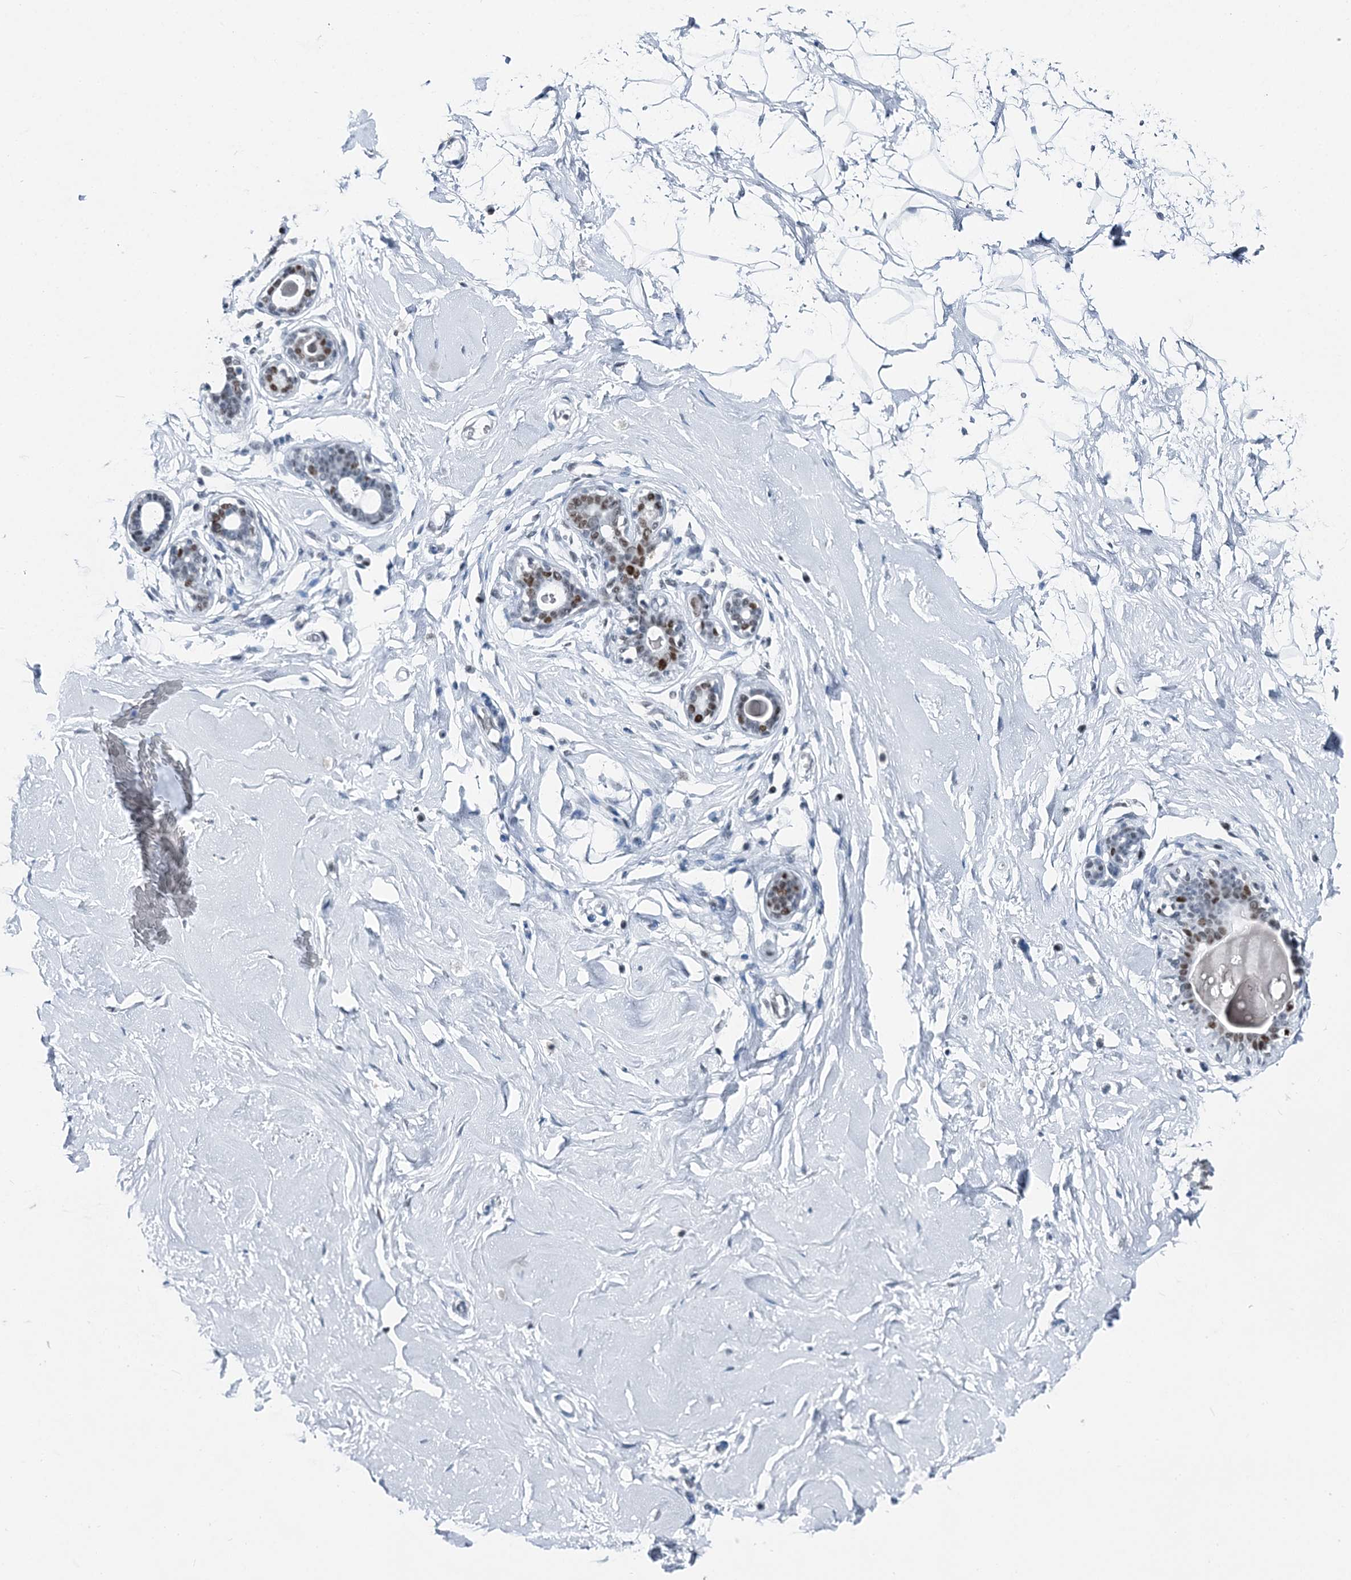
{"staining": {"intensity": "negative", "quantity": "none", "location": "none"}, "tissue": "breast", "cell_type": "Adipocytes", "image_type": "normal", "snomed": [{"axis": "morphology", "description": "Normal tissue, NOS"}, {"axis": "morphology", "description": "Adenoma, NOS"}, {"axis": "topography", "description": "Breast"}], "caption": "High magnification brightfield microscopy of benign breast stained with DAB (3,3'-diaminobenzidine) (brown) and counterstained with hematoxylin (blue): adipocytes show no significant expression. (Immunohistochemistry, brightfield microscopy, high magnification).", "gene": "HAT1", "patient": {"sex": "female", "age": 23}}